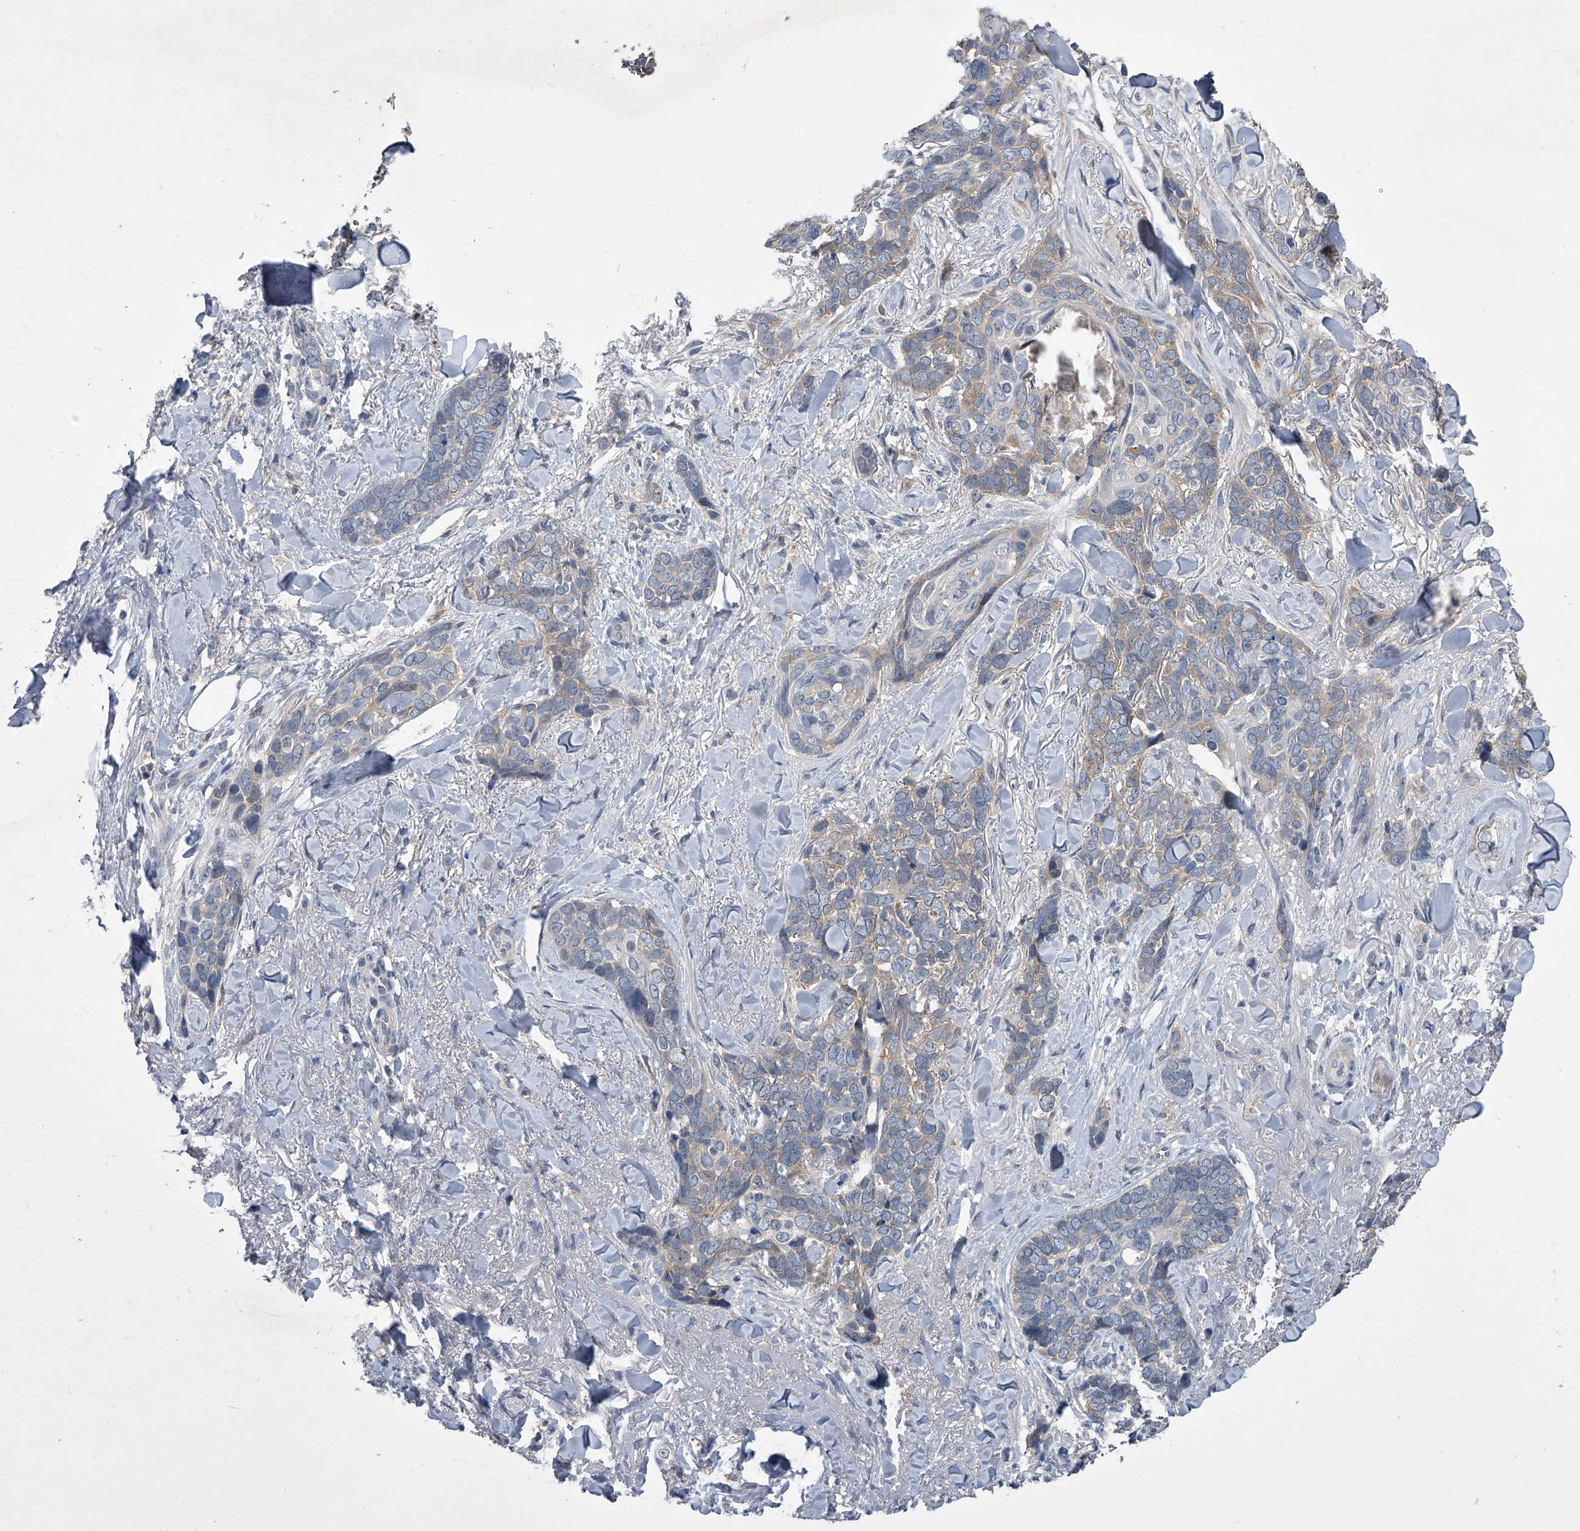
{"staining": {"intensity": "negative", "quantity": "none", "location": "none"}, "tissue": "skin cancer", "cell_type": "Tumor cells", "image_type": "cancer", "snomed": [{"axis": "morphology", "description": "Basal cell carcinoma"}, {"axis": "topography", "description": "Skin"}], "caption": "Skin cancer stained for a protein using immunohistochemistry (IHC) displays no expression tumor cells.", "gene": "MAP4K3", "patient": {"sex": "female", "age": 82}}